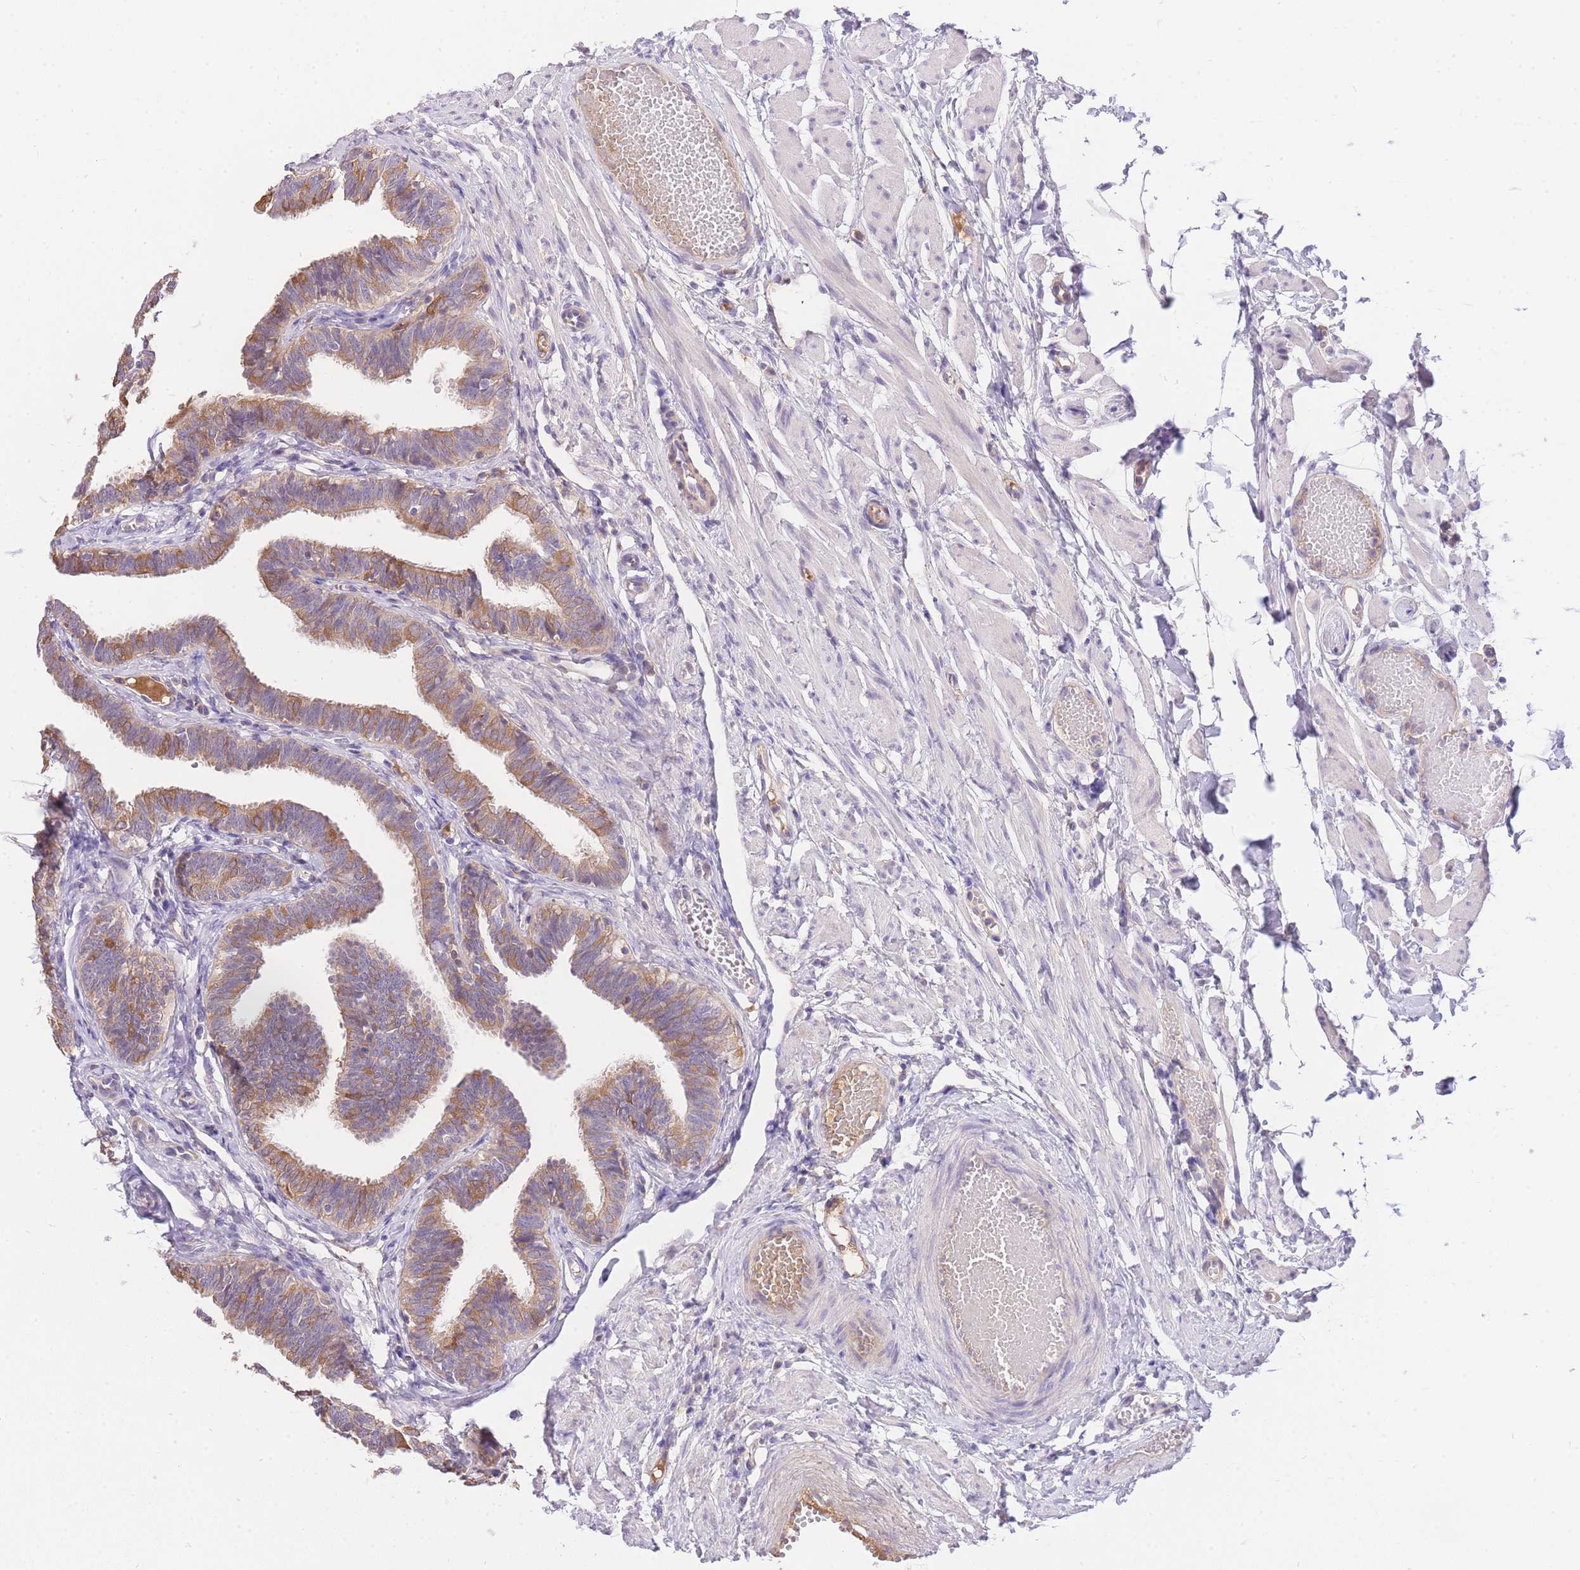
{"staining": {"intensity": "moderate", "quantity": "25%-75%", "location": "cytoplasmic/membranous"}, "tissue": "fallopian tube", "cell_type": "Glandular cells", "image_type": "normal", "snomed": [{"axis": "morphology", "description": "Normal tissue, NOS"}, {"axis": "topography", "description": "Fallopian tube"}, {"axis": "topography", "description": "Ovary"}], "caption": "Immunohistochemistry (IHC) (DAB) staining of unremarkable fallopian tube reveals moderate cytoplasmic/membranous protein staining in approximately 25%-75% of glandular cells. Ihc stains the protein of interest in brown and the nuclei are stained blue.", "gene": "LIPH", "patient": {"sex": "female", "age": 23}}